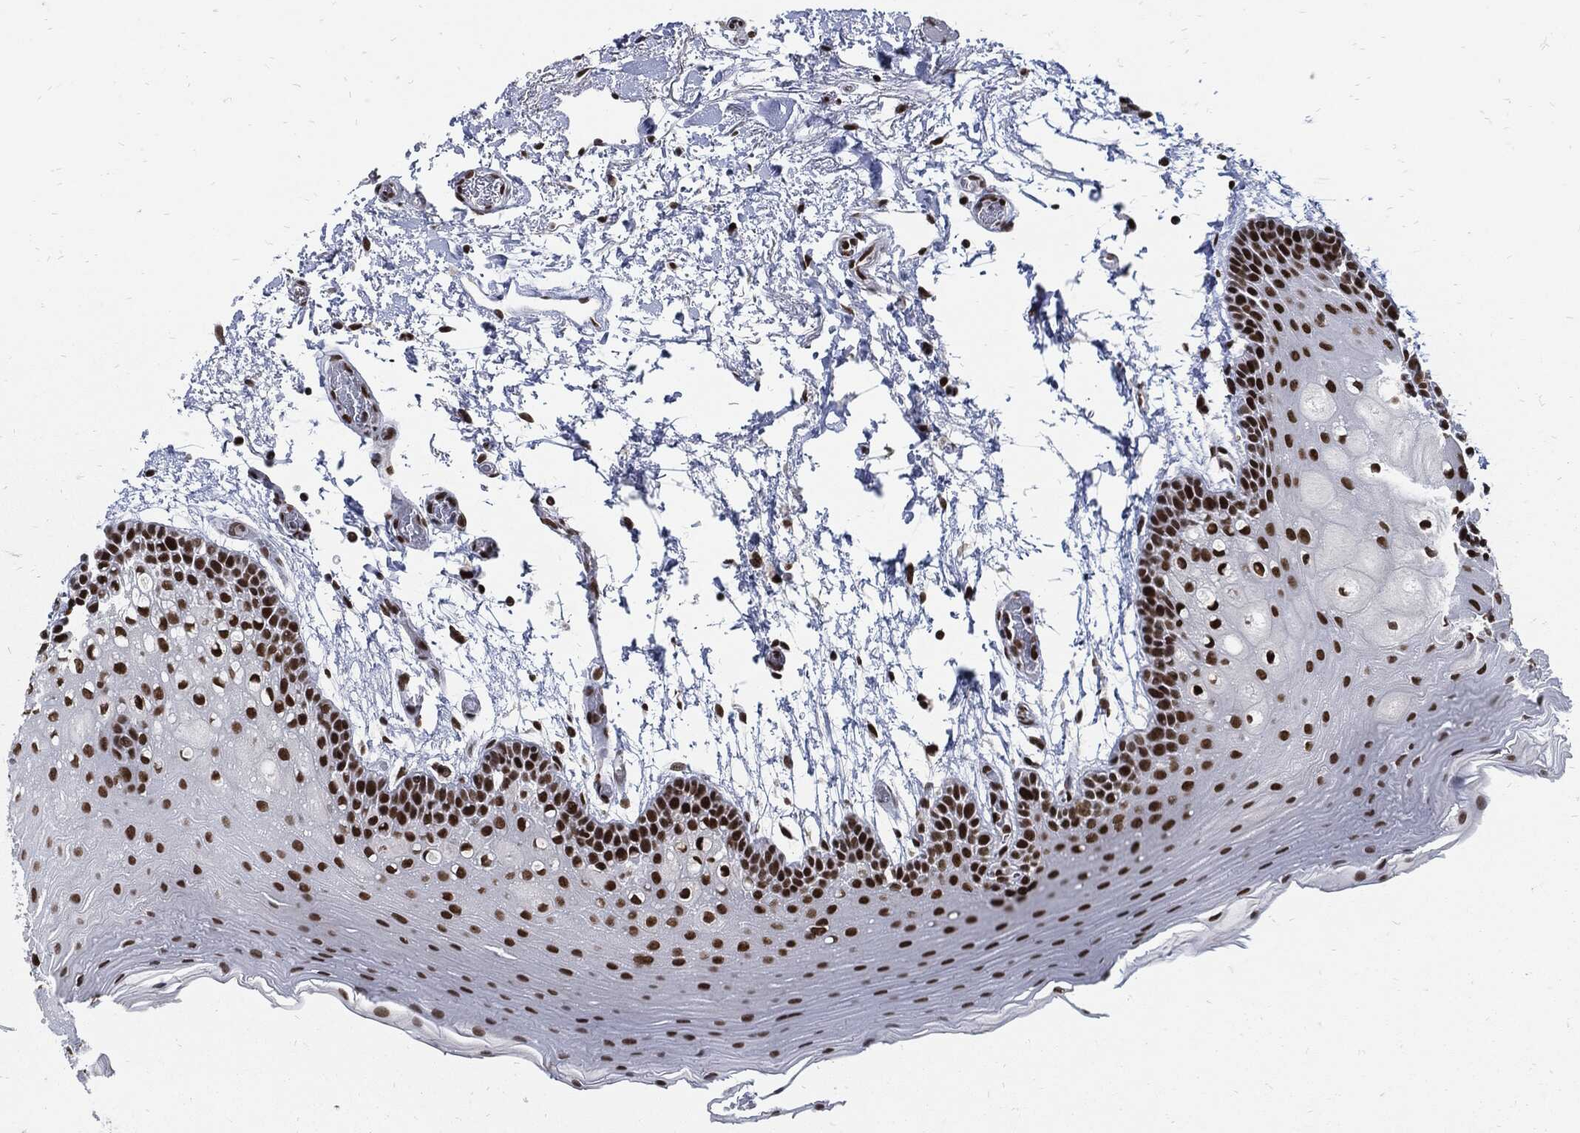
{"staining": {"intensity": "strong", "quantity": ">75%", "location": "nuclear"}, "tissue": "oral mucosa", "cell_type": "Squamous epithelial cells", "image_type": "normal", "snomed": [{"axis": "morphology", "description": "Normal tissue, NOS"}, {"axis": "topography", "description": "Oral tissue"}], "caption": "Protein analysis of normal oral mucosa displays strong nuclear expression in about >75% of squamous epithelial cells. (Stains: DAB in brown, nuclei in blue, Microscopy: brightfield microscopy at high magnification).", "gene": "TERF2", "patient": {"sex": "male", "age": 62}}